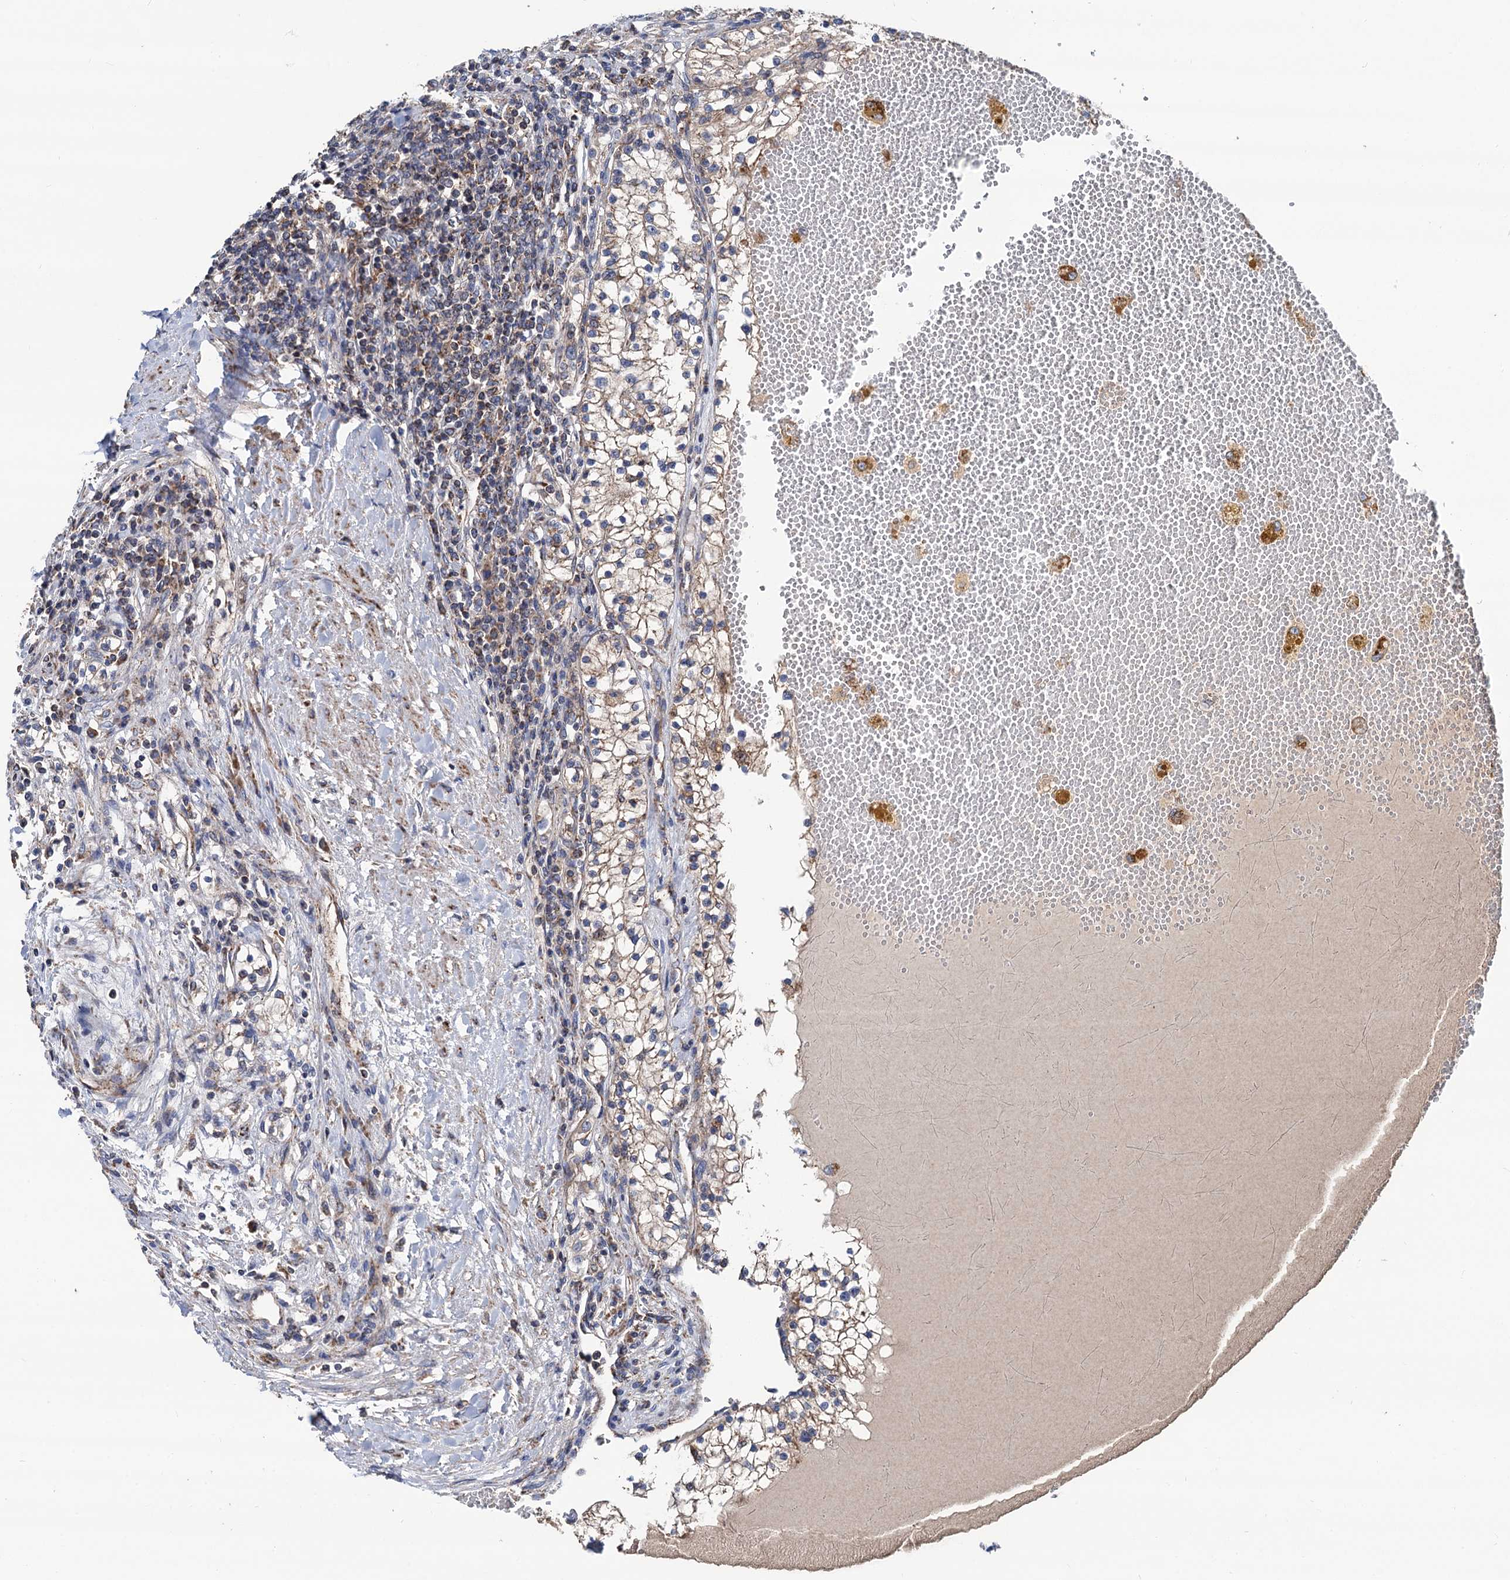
{"staining": {"intensity": "moderate", "quantity": ">75%", "location": "cytoplasmic/membranous"}, "tissue": "renal cancer", "cell_type": "Tumor cells", "image_type": "cancer", "snomed": [{"axis": "morphology", "description": "Normal tissue, NOS"}, {"axis": "morphology", "description": "Adenocarcinoma, NOS"}, {"axis": "topography", "description": "Kidney"}], "caption": "Human adenocarcinoma (renal) stained with a protein marker shows moderate staining in tumor cells.", "gene": "DGLUCY", "patient": {"sex": "male", "age": 68}}